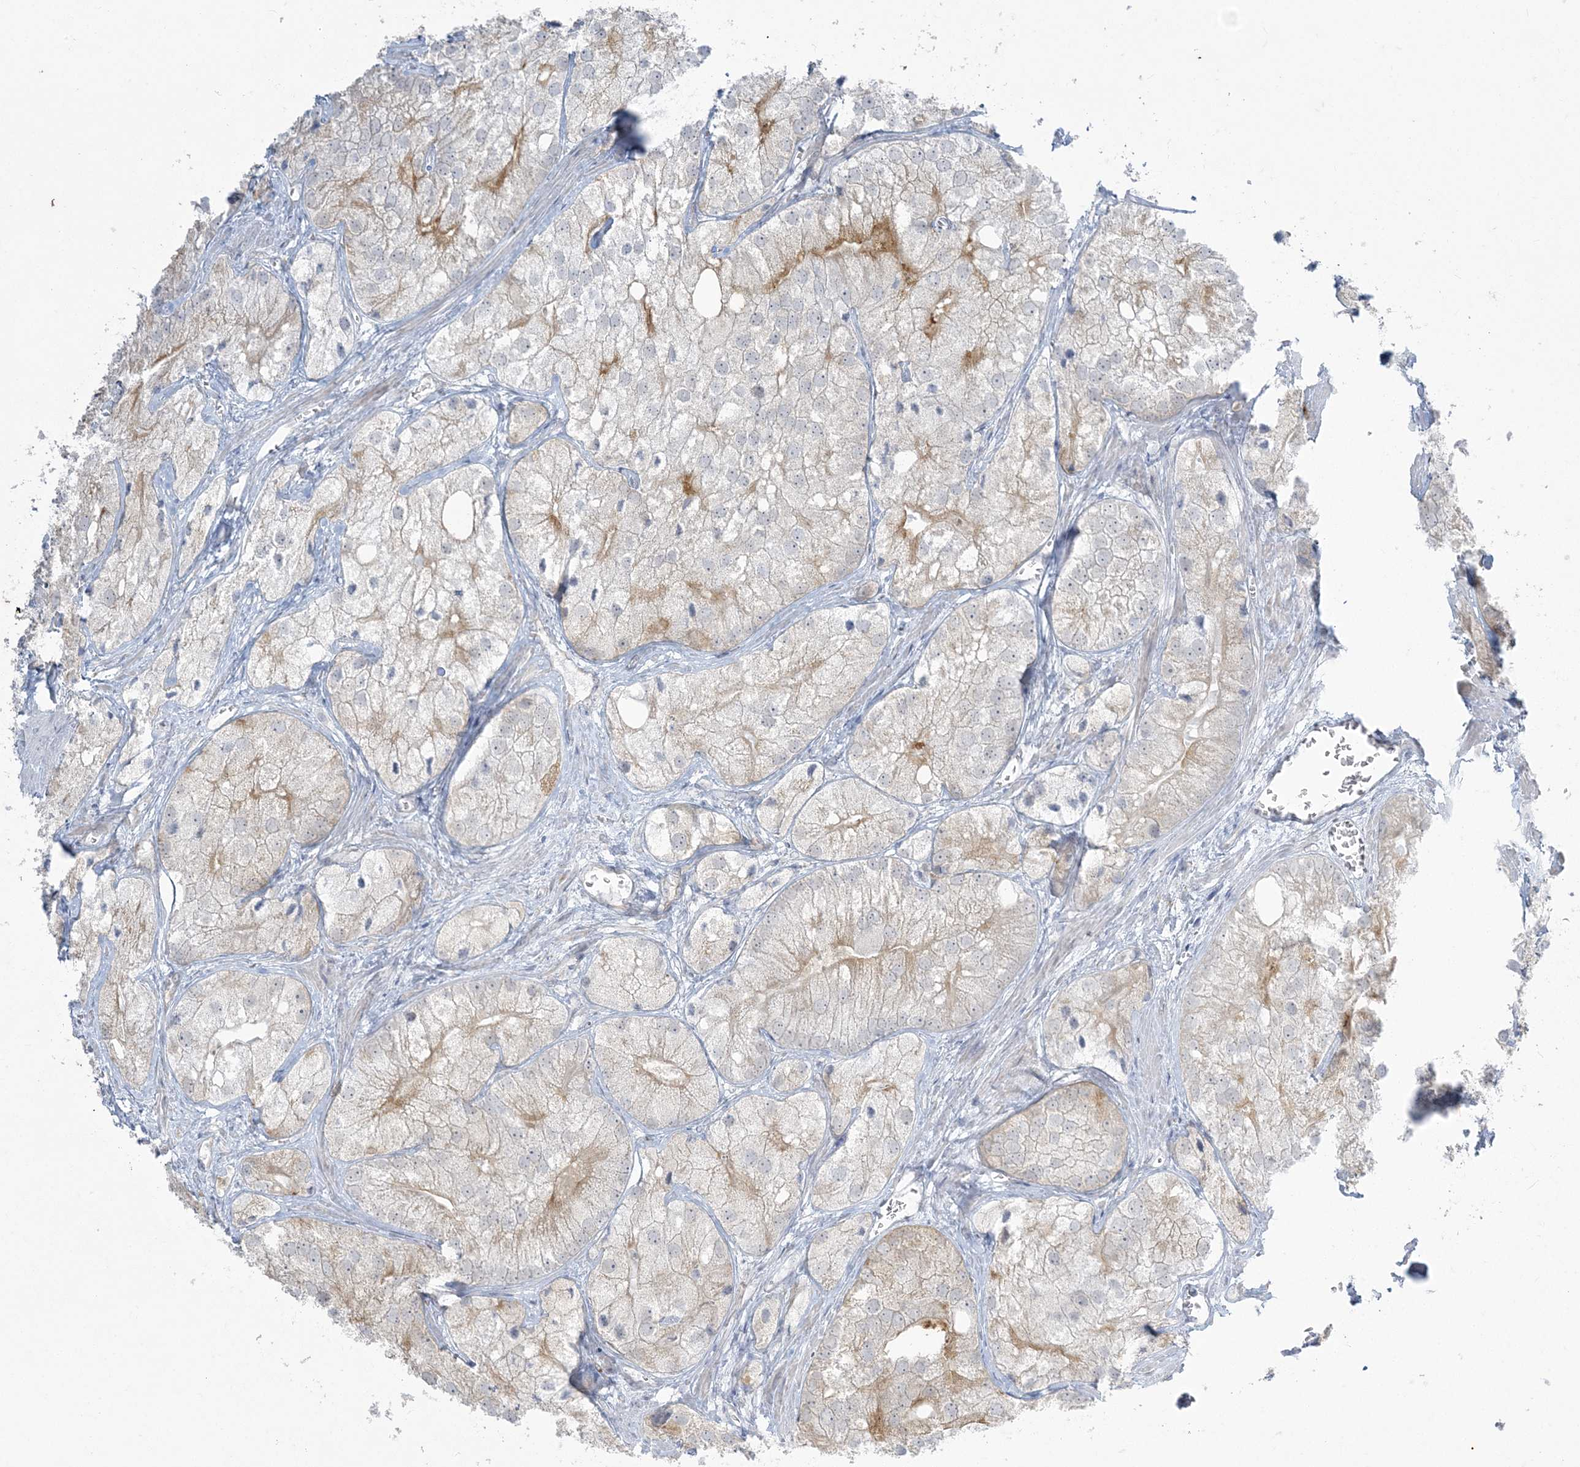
{"staining": {"intensity": "moderate", "quantity": "<25%", "location": "cytoplasmic/membranous"}, "tissue": "prostate cancer", "cell_type": "Tumor cells", "image_type": "cancer", "snomed": [{"axis": "morphology", "description": "Adenocarcinoma, Low grade"}, {"axis": "topography", "description": "Prostate"}], "caption": "The image reveals staining of prostate adenocarcinoma (low-grade), revealing moderate cytoplasmic/membranous protein expression (brown color) within tumor cells.", "gene": "ZC3H6", "patient": {"sex": "male", "age": 69}}